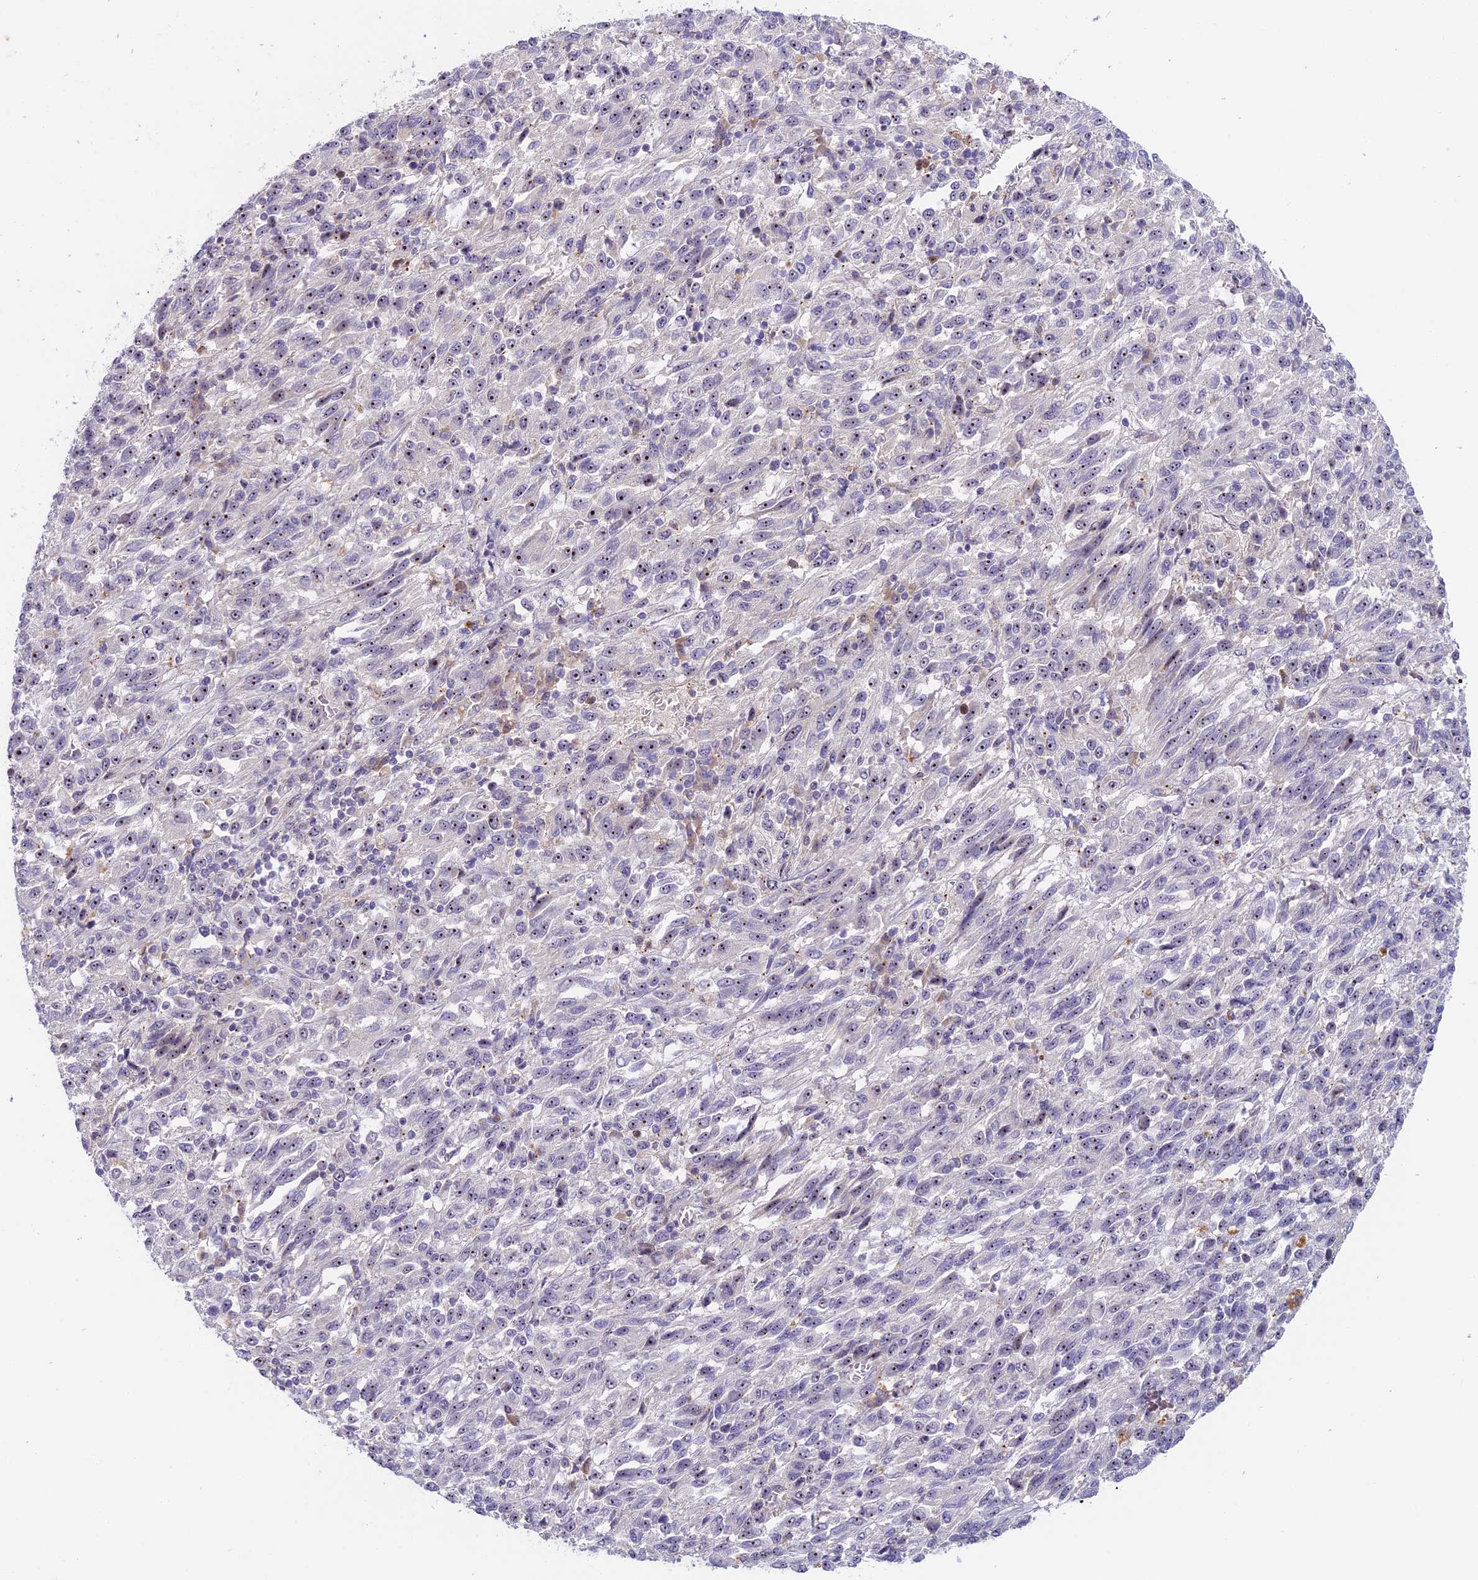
{"staining": {"intensity": "moderate", "quantity": ">75%", "location": "nuclear"}, "tissue": "melanoma", "cell_type": "Tumor cells", "image_type": "cancer", "snomed": [{"axis": "morphology", "description": "Malignant melanoma, Metastatic site"}, {"axis": "topography", "description": "Lung"}], "caption": "Immunohistochemical staining of malignant melanoma (metastatic site) shows medium levels of moderate nuclear protein expression in approximately >75% of tumor cells. Nuclei are stained in blue.", "gene": "RAD51", "patient": {"sex": "male", "age": 64}}